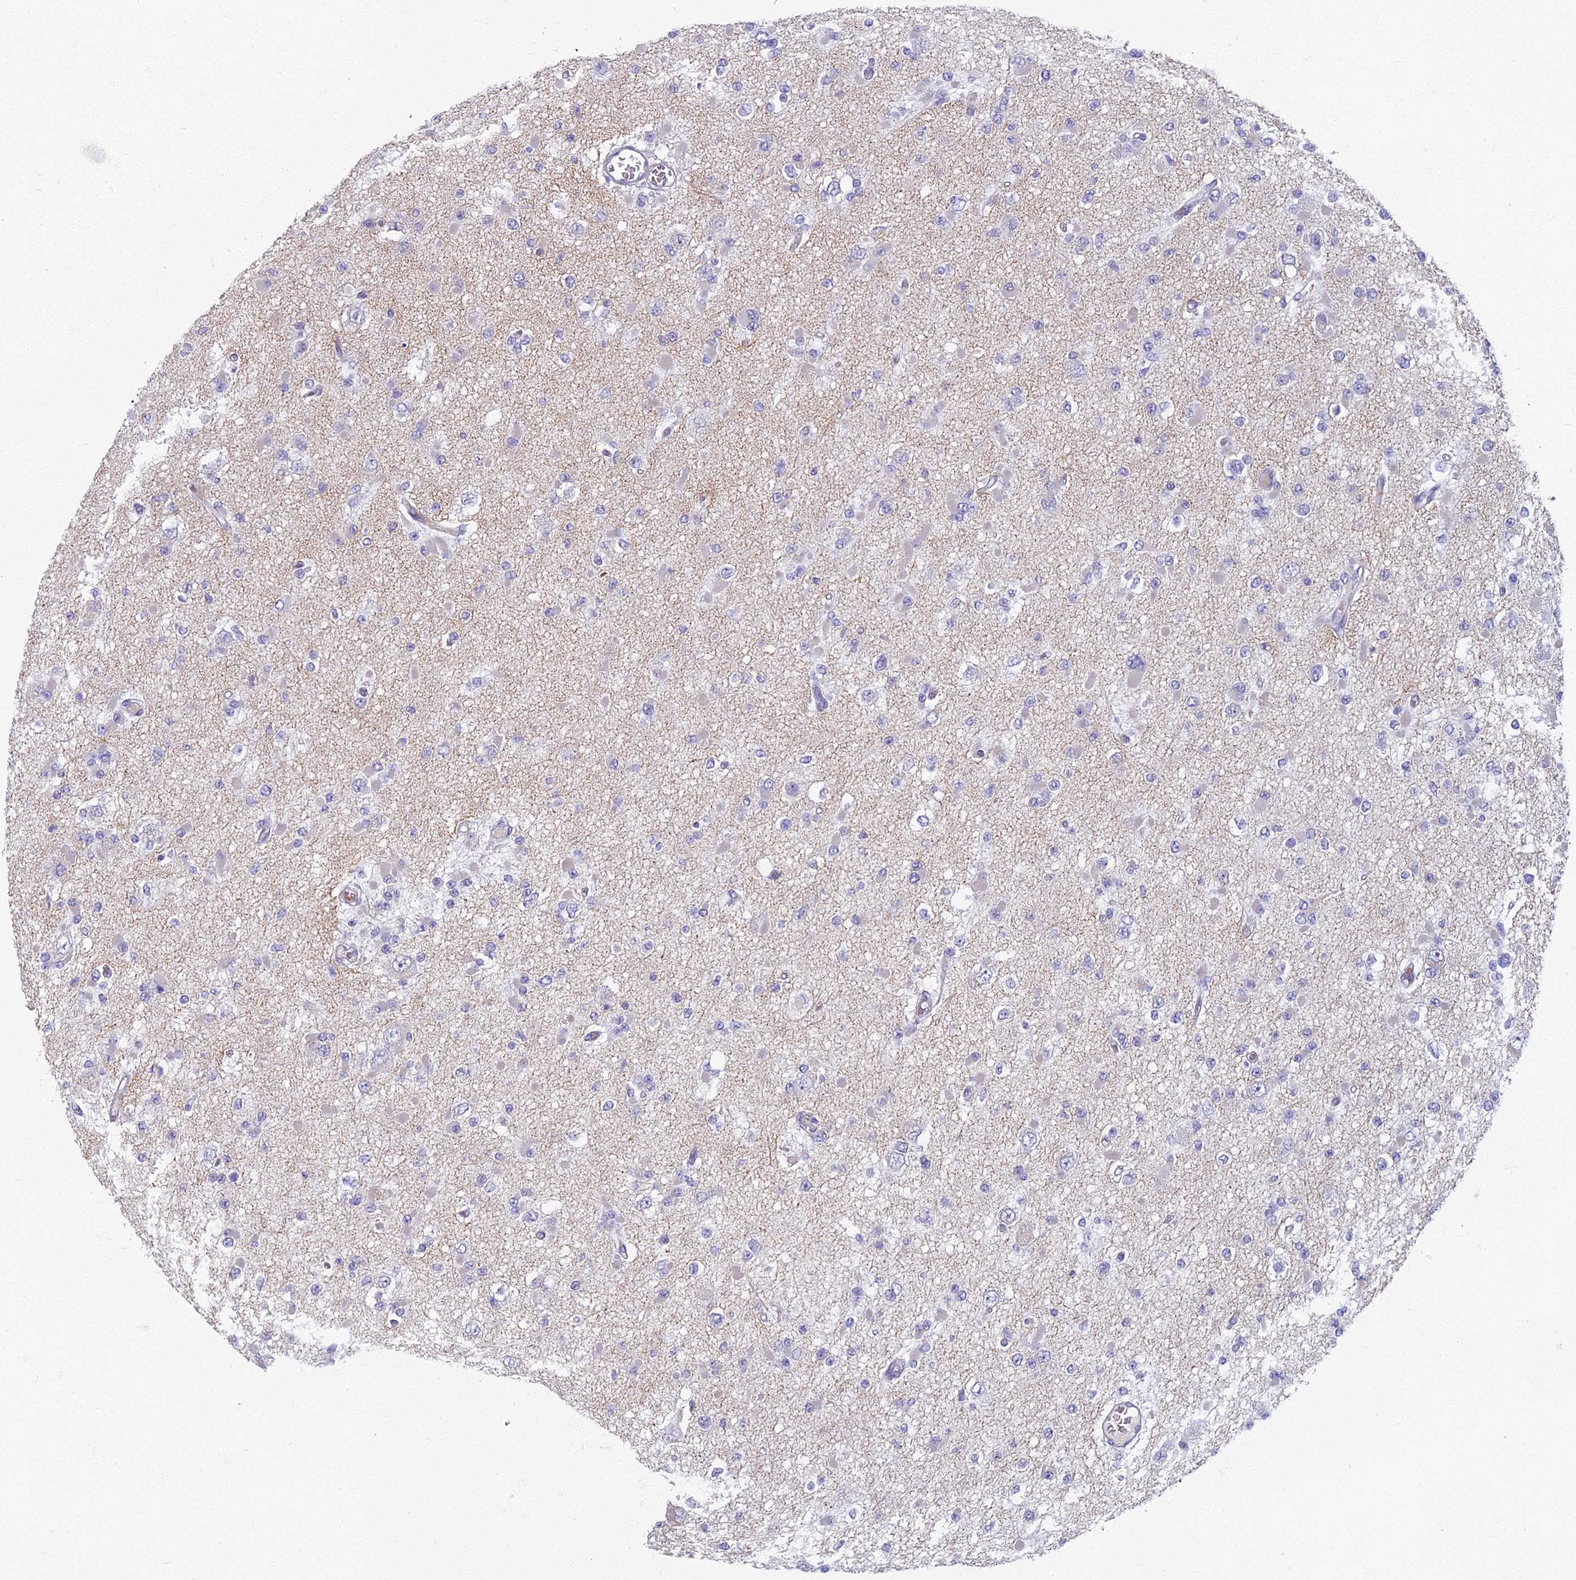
{"staining": {"intensity": "negative", "quantity": "none", "location": "none"}, "tissue": "glioma", "cell_type": "Tumor cells", "image_type": "cancer", "snomed": [{"axis": "morphology", "description": "Glioma, malignant, Low grade"}, {"axis": "topography", "description": "Brain"}], "caption": "DAB (3,3'-diaminobenzidine) immunohistochemical staining of malignant low-grade glioma demonstrates no significant expression in tumor cells.", "gene": "ARL15", "patient": {"sex": "female", "age": 22}}